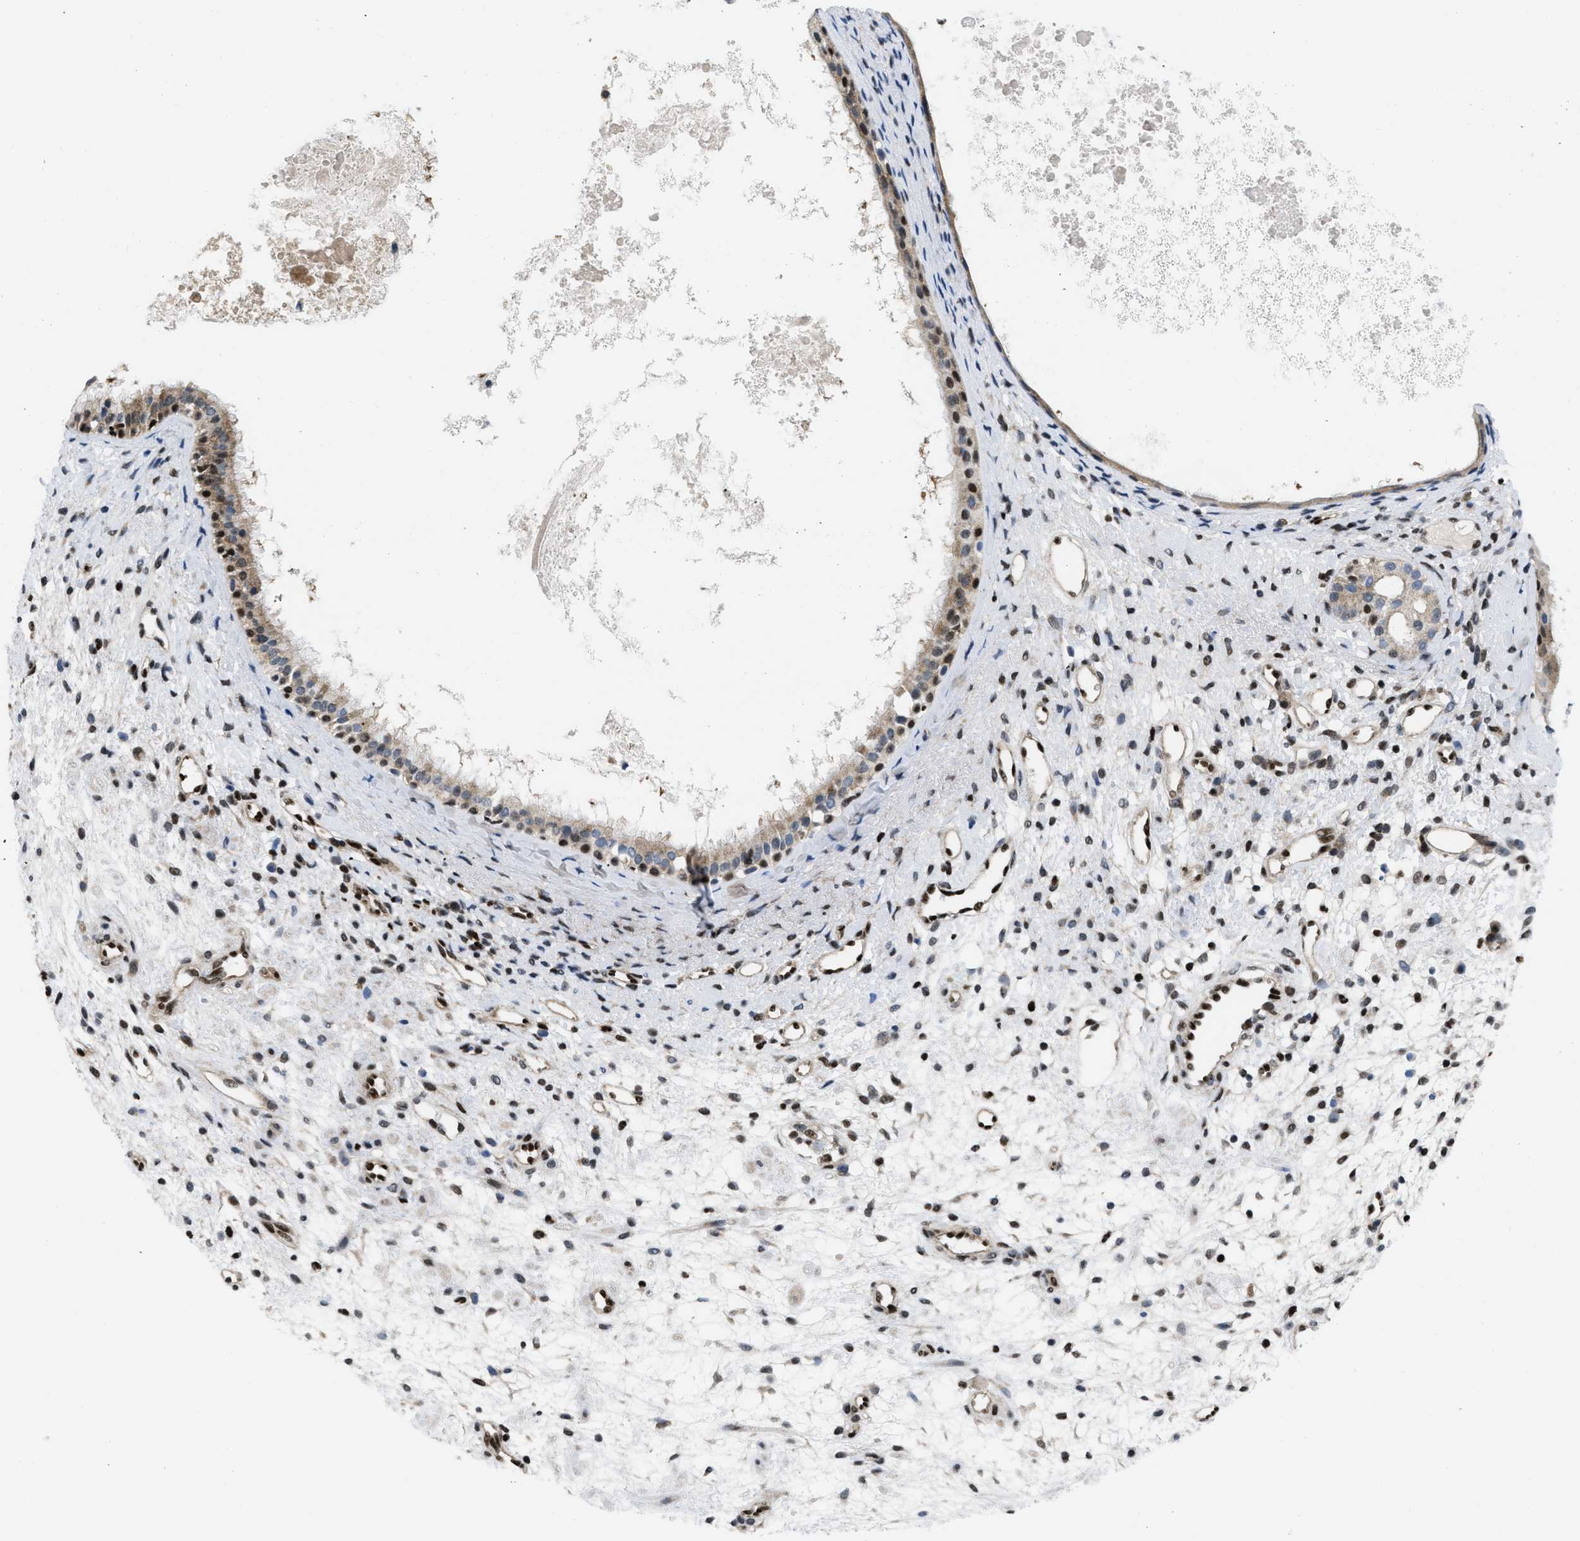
{"staining": {"intensity": "strong", "quantity": ">75%", "location": "cytoplasmic/membranous,nuclear"}, "tissue": "nasopharynx", "cell_type": "Respiratory epithelial cells", "image_type": "normal", "snomed": [{"axis": "morphology", "description": "Normal tissue, NOS"}, {"axis": "topography", "description": "Nasopharynx"}], "caption": "Immunohistochemical staining of normal nasopharynx displays high levels of strong cytoplasmic/membranous,nuclear expression in about >75% of respiratory epithelial cells. Nuclei are stained in blue.", "gene": "PPP2CB", "patient": {"sex": "male", "age": 22}}